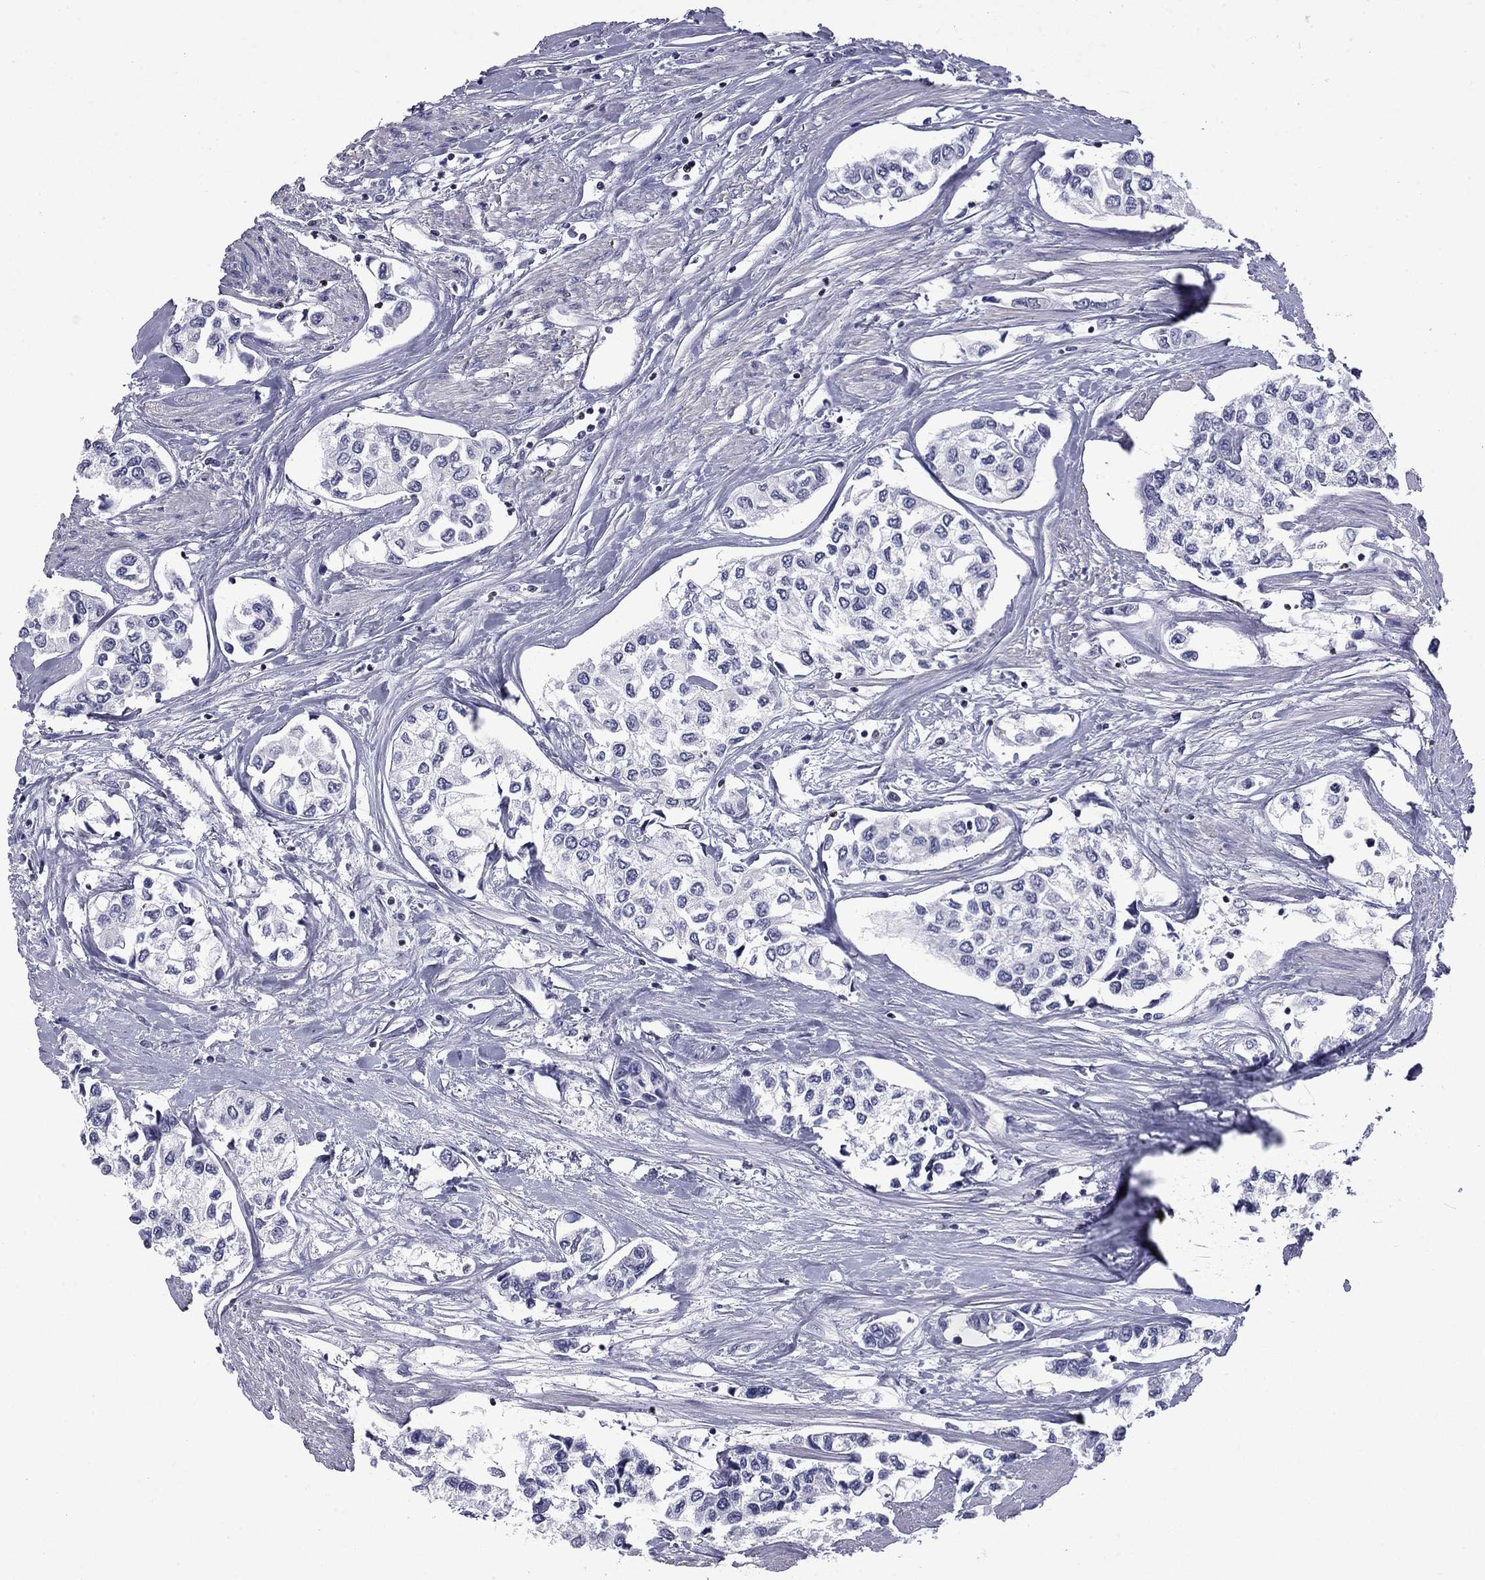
{"staining": {"intensity": "negative", "quantity": "none", "location": "none"}, "tissue": "urothelial cancer", "cell_type": "Tumor cells", "image_type": "cancer", "snomed": [{"axis": "morphology", "description": "Urothelial carcinoma, High grade"}, {"axis": "topography", "description": "Urinary bladder"}], "caption": "Immunohistochemistry (IHC) of urothelial carcinoma (high-grade) reveals no positivity in tumor cells.", "gene": "IKZF3", "patient": {"sex": "male", "age": 73}}